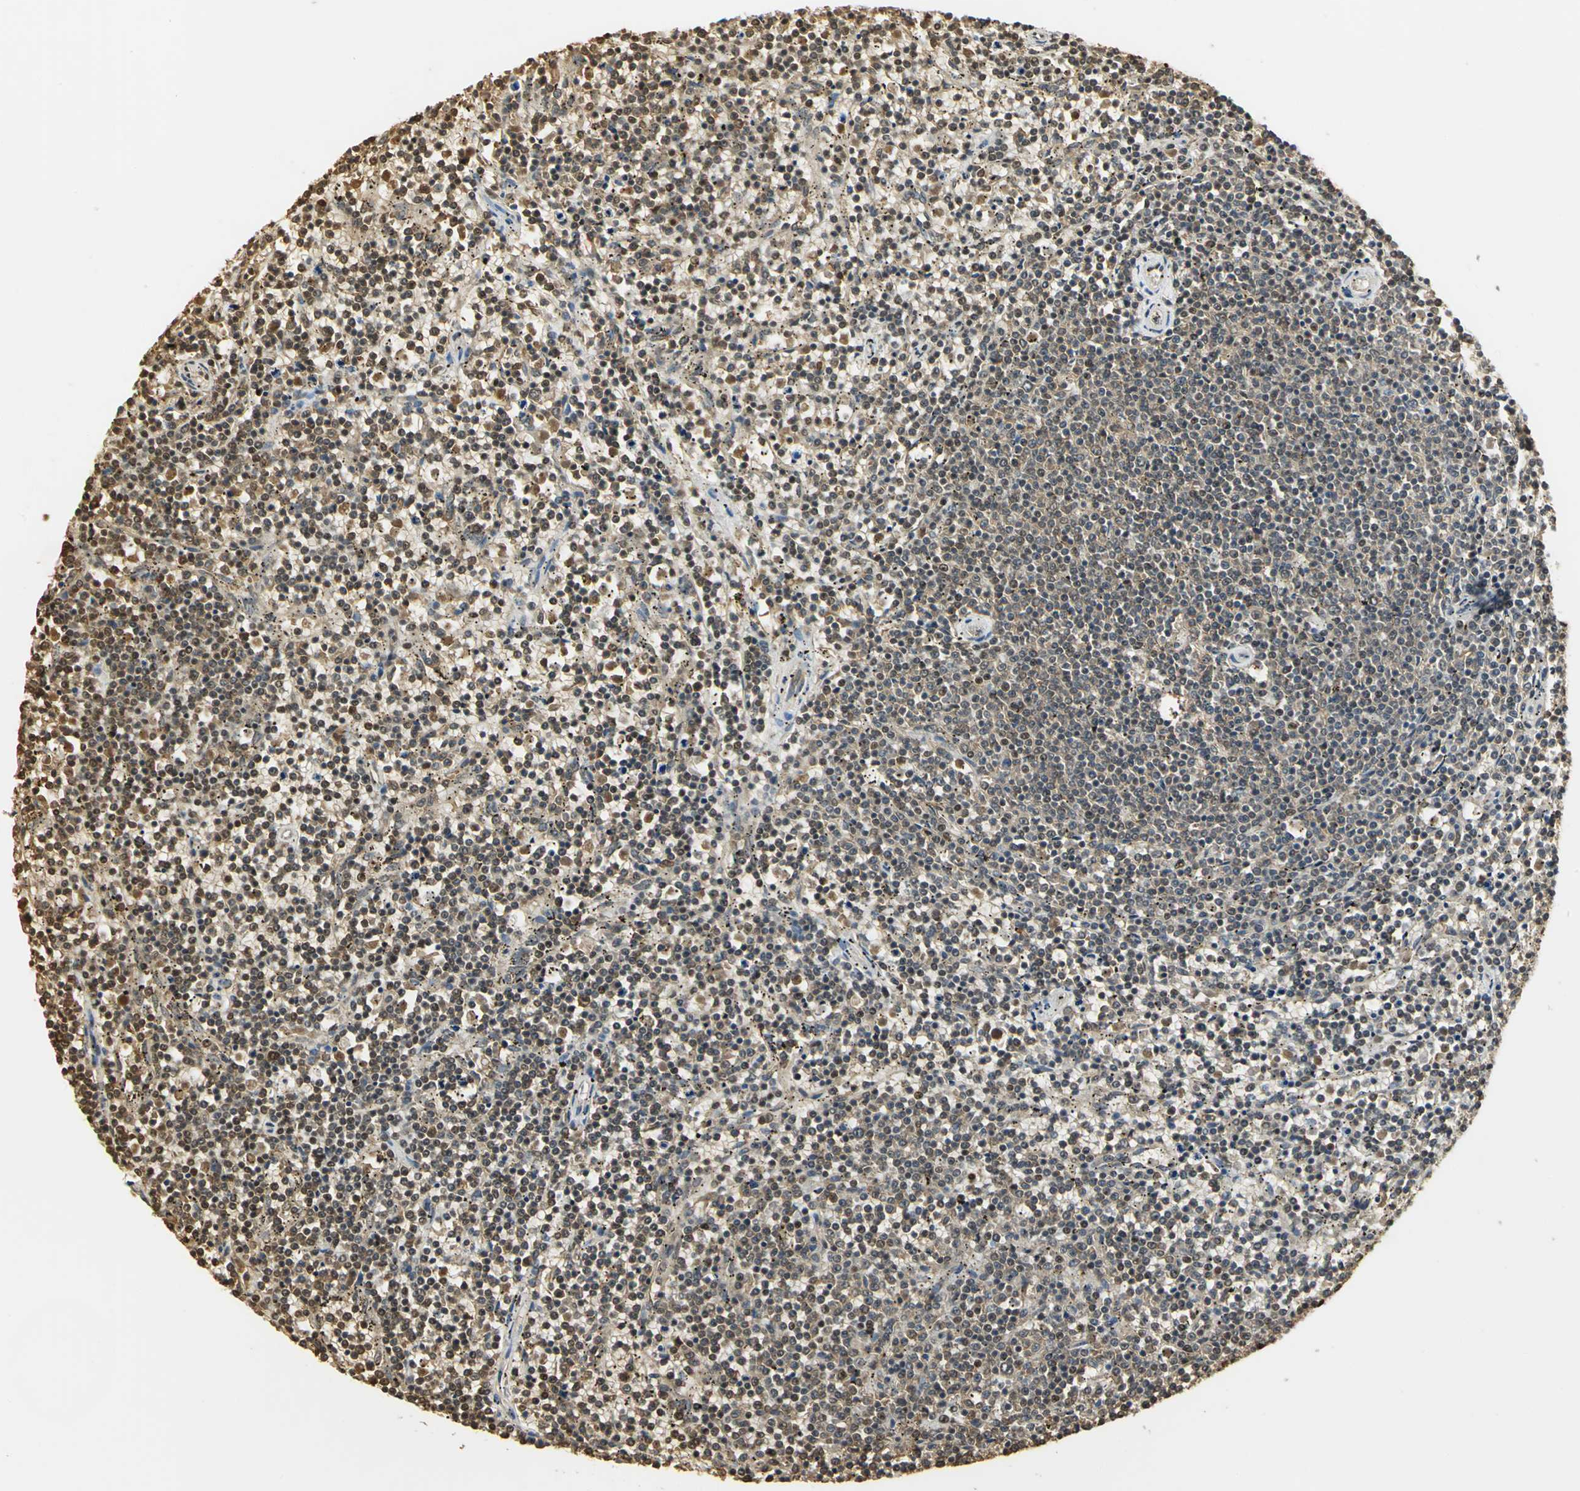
{"staining": {"intensity": "moderate", "quantity": "25%-75%", "location": "cytoplasmic/membranous,nuclear"}, "tissue": "lymphoma", "cell_type": "Tumor cells", "image_type": "cancer", "snomed": [{"axis": "morphology", "description": "Malignant lymphoma, non-Hodgkin's type, Low grade"}, {"axis": "topography", "description": "Spleen"}], "caption": "Lymphoma tissue reveals moderate cytoplasmic/membranous and nuclear positivity in about 25%-75% of tumor cells", "gene": "SET", "patient": {"sex": "female", "age": 50}}